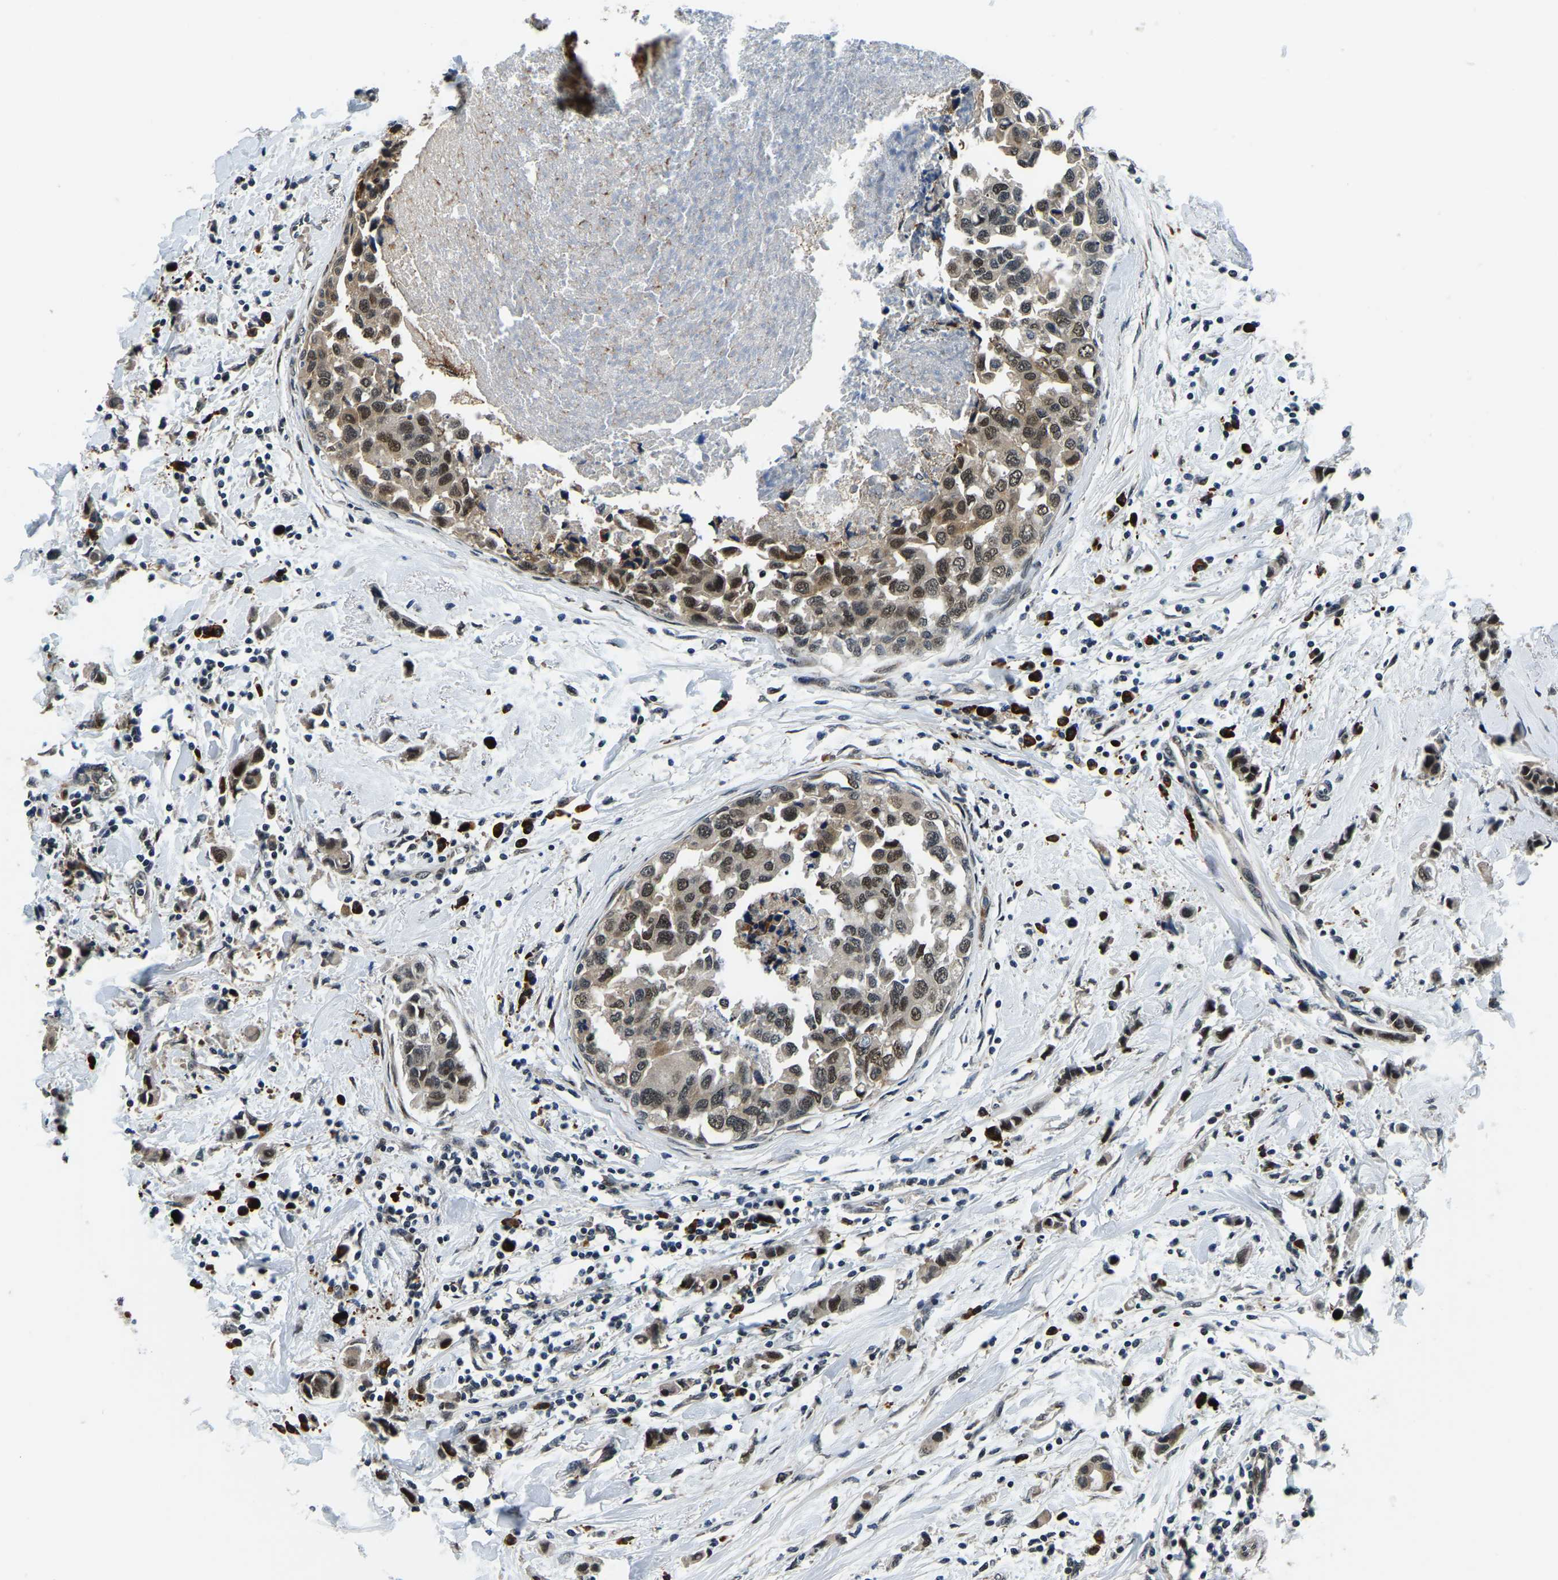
{"staining": {"intensity": "moderate", "quantity": ">75%", "location": "nuclear"}, "tissue": "breast cancer", "cell_type": "Tumor cells", "image_type": "cancer", "snomed": [{"axis": "morphology", "description": "Normal tissue, NOS"}, {"axis": "morphology", "description": "Duct carcinoma"}, {"axis": "topography", "description": "Breast"}], "caption": "This histopathology image shows breast cancer (intraductal carcinoma) stained with immunohistochemistry to label a protein in brown. The nuclear of tumor cells show moderate positivity for the protein. Nuclei are counter-stained blue.", "gene": "ING2", "patient": {"sex": "female", "age": 50}}